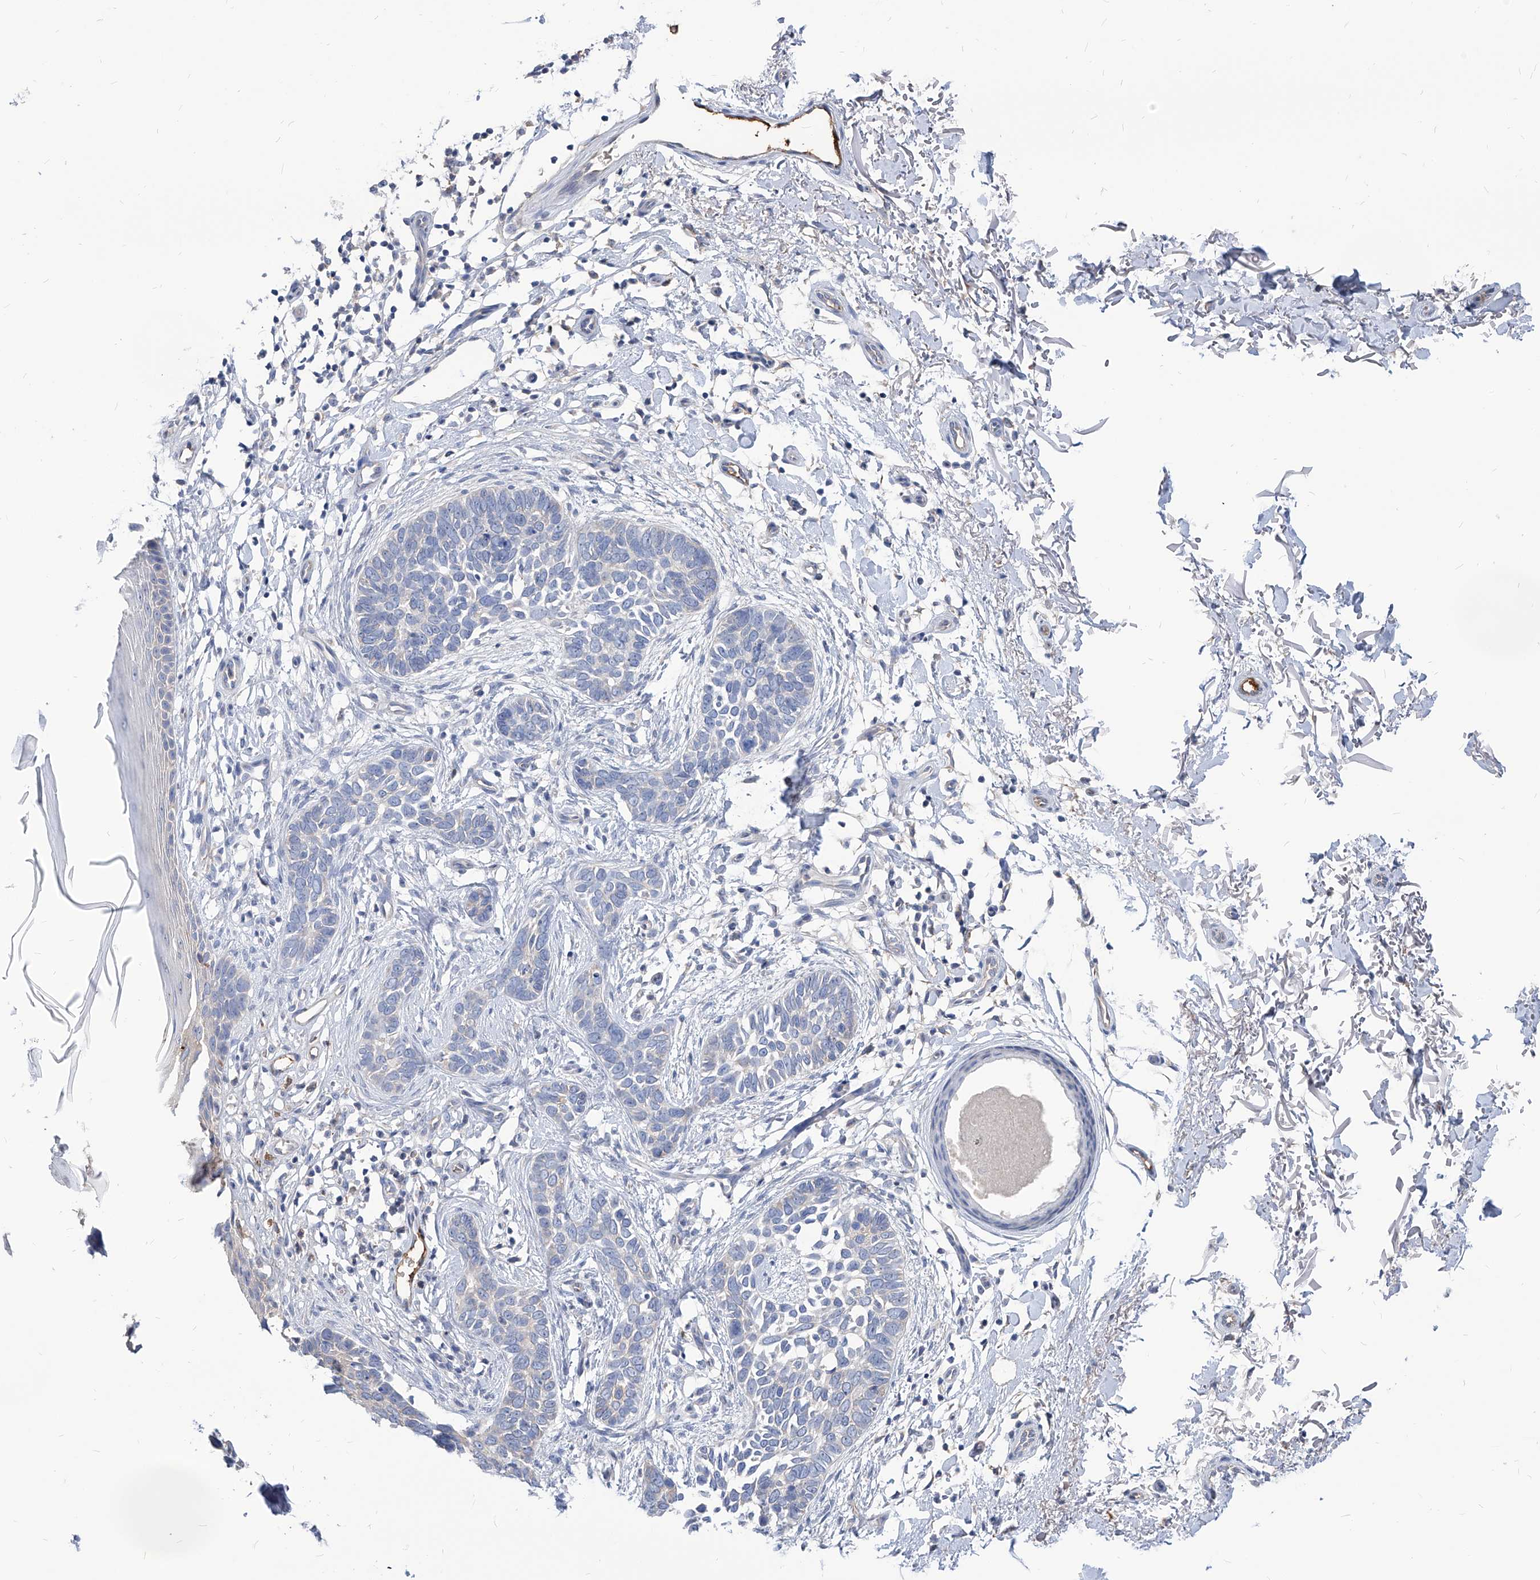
{"staining": {"intensity": "negative", "quantity": "none", "location": "none"}, "tissue": "skin cancer", "cell_type": "Tumor cells", "image_type": "cancer", "snomed": [{"axis": "morphology", "description": "Normal tissue, NOS"}, {"axis": "morphology", "description": "Basal cell carcinoma"}, {"axis": "topography", "description": "Skin"}], "caption": "A high-resolution image shows IHC staining of skin cancer, which demonstrates no significant staining in tumor cells.", "gene": "AKAP10", "patient": {"sex": "male", "age": 77}}